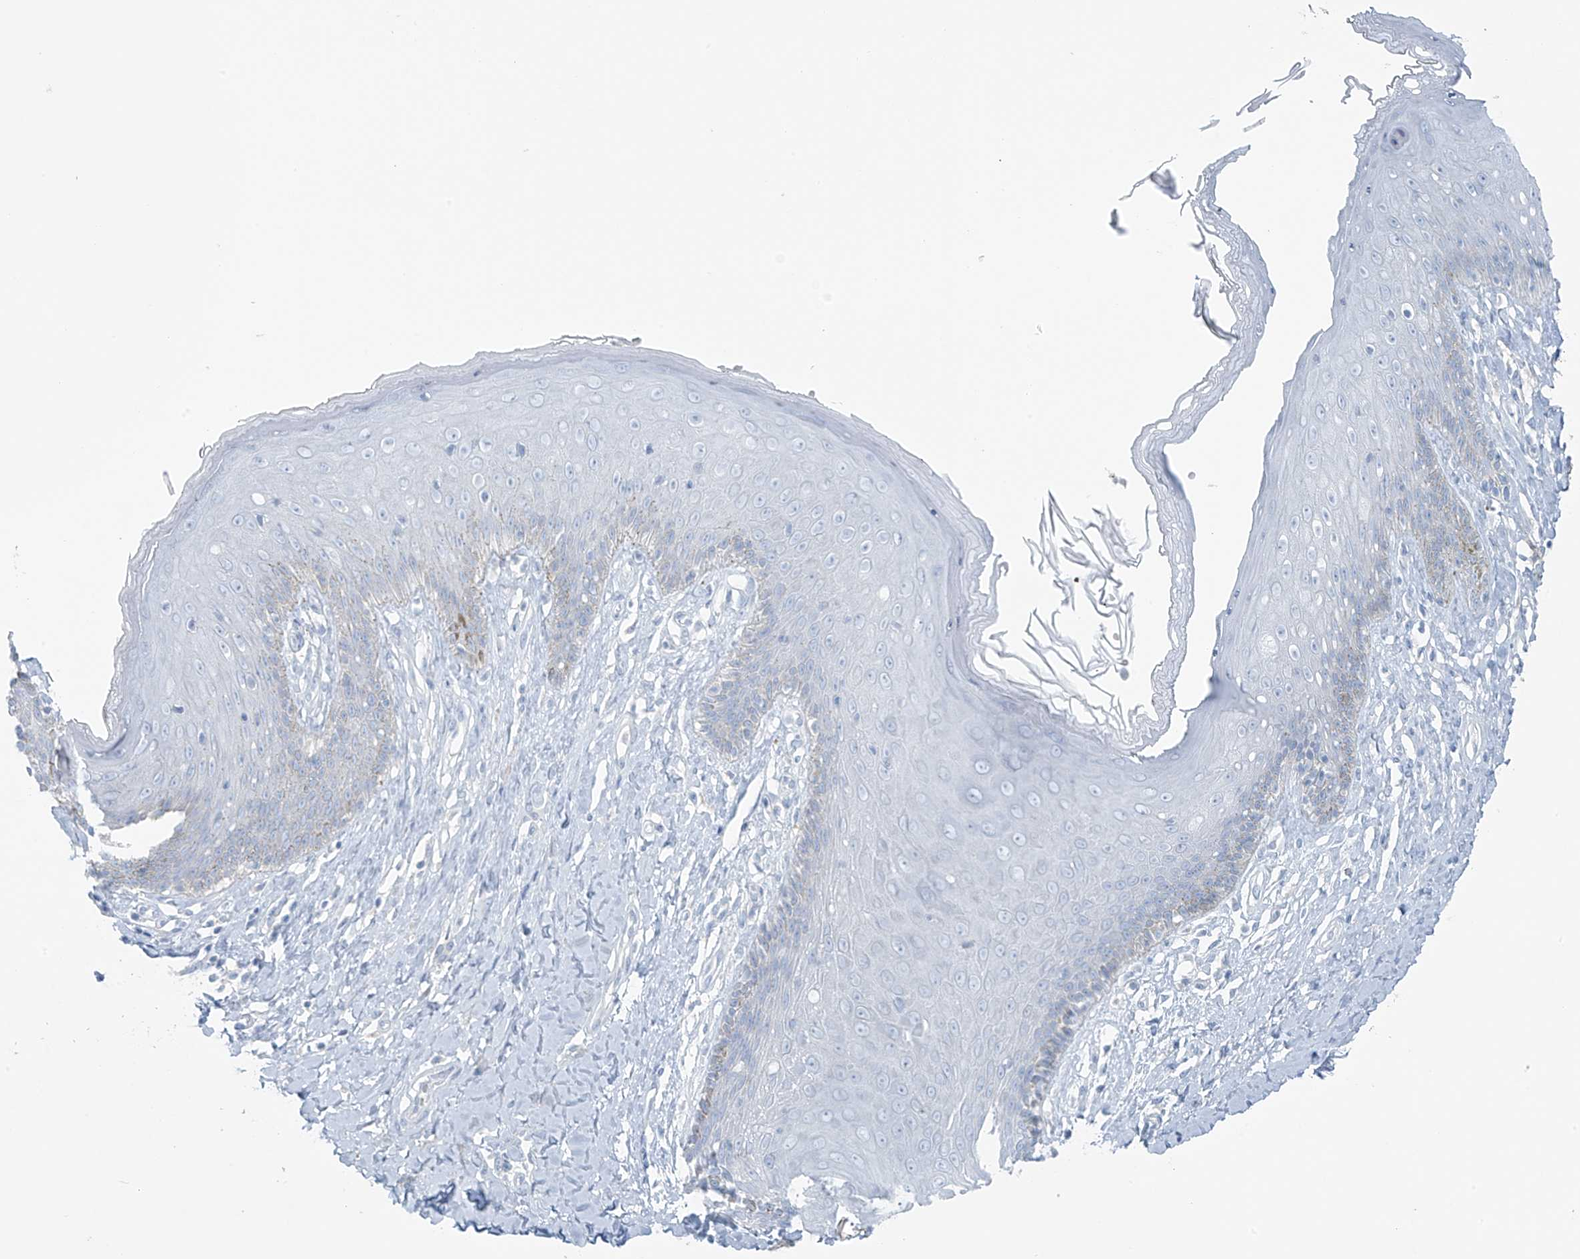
{"staining": {"intensity": "negative", "quantity": "none", "location": "none"}, "tissue": "skin", "cell_type": "Epidermal cells", "image_type": "normal", "snomed": [{"axis": "morphology", "description": "Normal tissue, NOS"}, {"axis": "morphology", "description": "Squamous cell carcinoma, NOS"}, {"axis": "topography", "description": "Vulva"}], "caption": "This is a histopathology image of immunohistochemistry staining of benign skin, which shows no positivity in epidermal cells. (DAB (3,3'-diaminobenzidine) immunohistochemistry, high magnification).", "gene": "SLC25A43", "patient": {"sex": "female", "age": 85}}